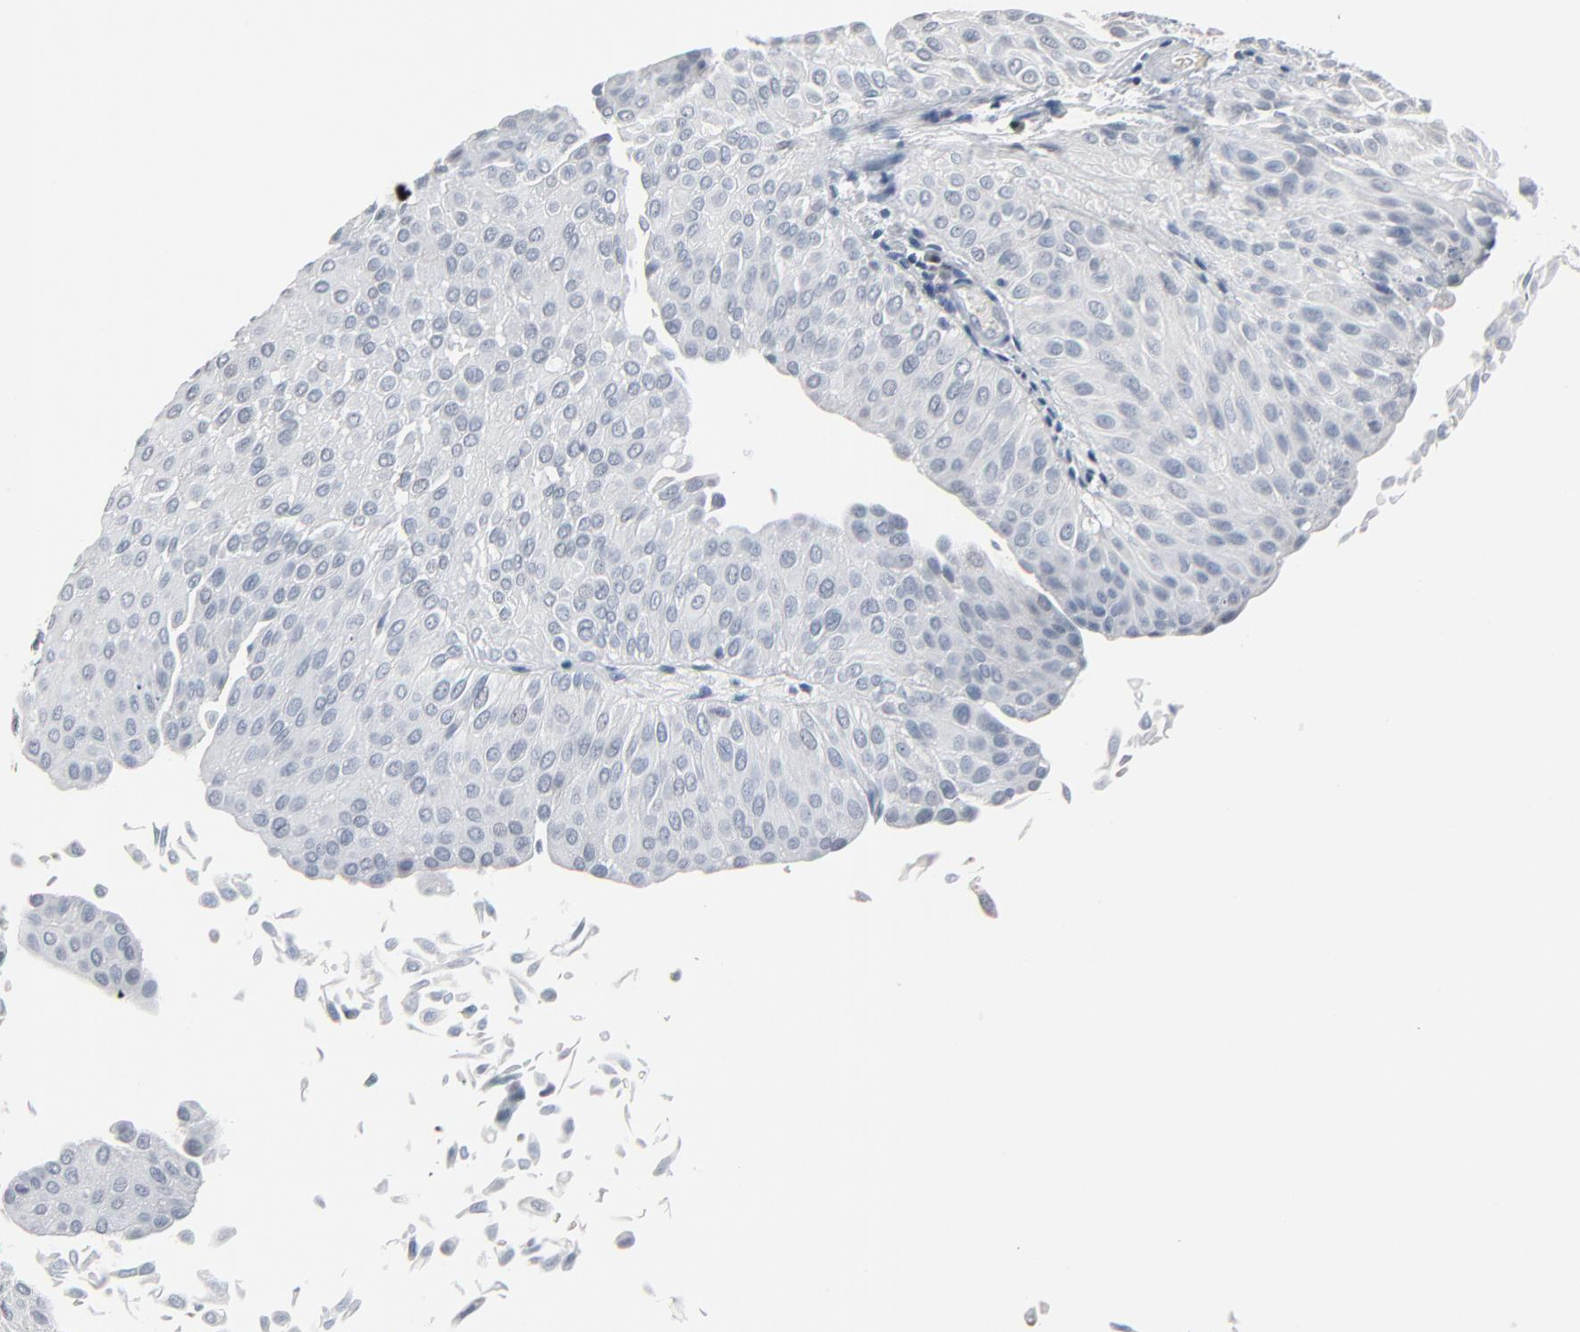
{"staining": {"intensity": "negative", "quantity": "none", "location": "none"}, "tissue": "urothelial cancer", "cell_type": "Tumor cells", "image_type": "cancer", "snomed": [{"axis": "morphology", "description": "Urothelial carcinoma, Low grade"}, {"axis": "topography", "description": "Urinary bladder"}], "caption": "Immunohistochemical staining of human low-grade urothelial carcinoma demonstrates no significant positivity in tumor cells.", "gene": "SAGE1", "patient": {"sex": "male", "age": 64}}